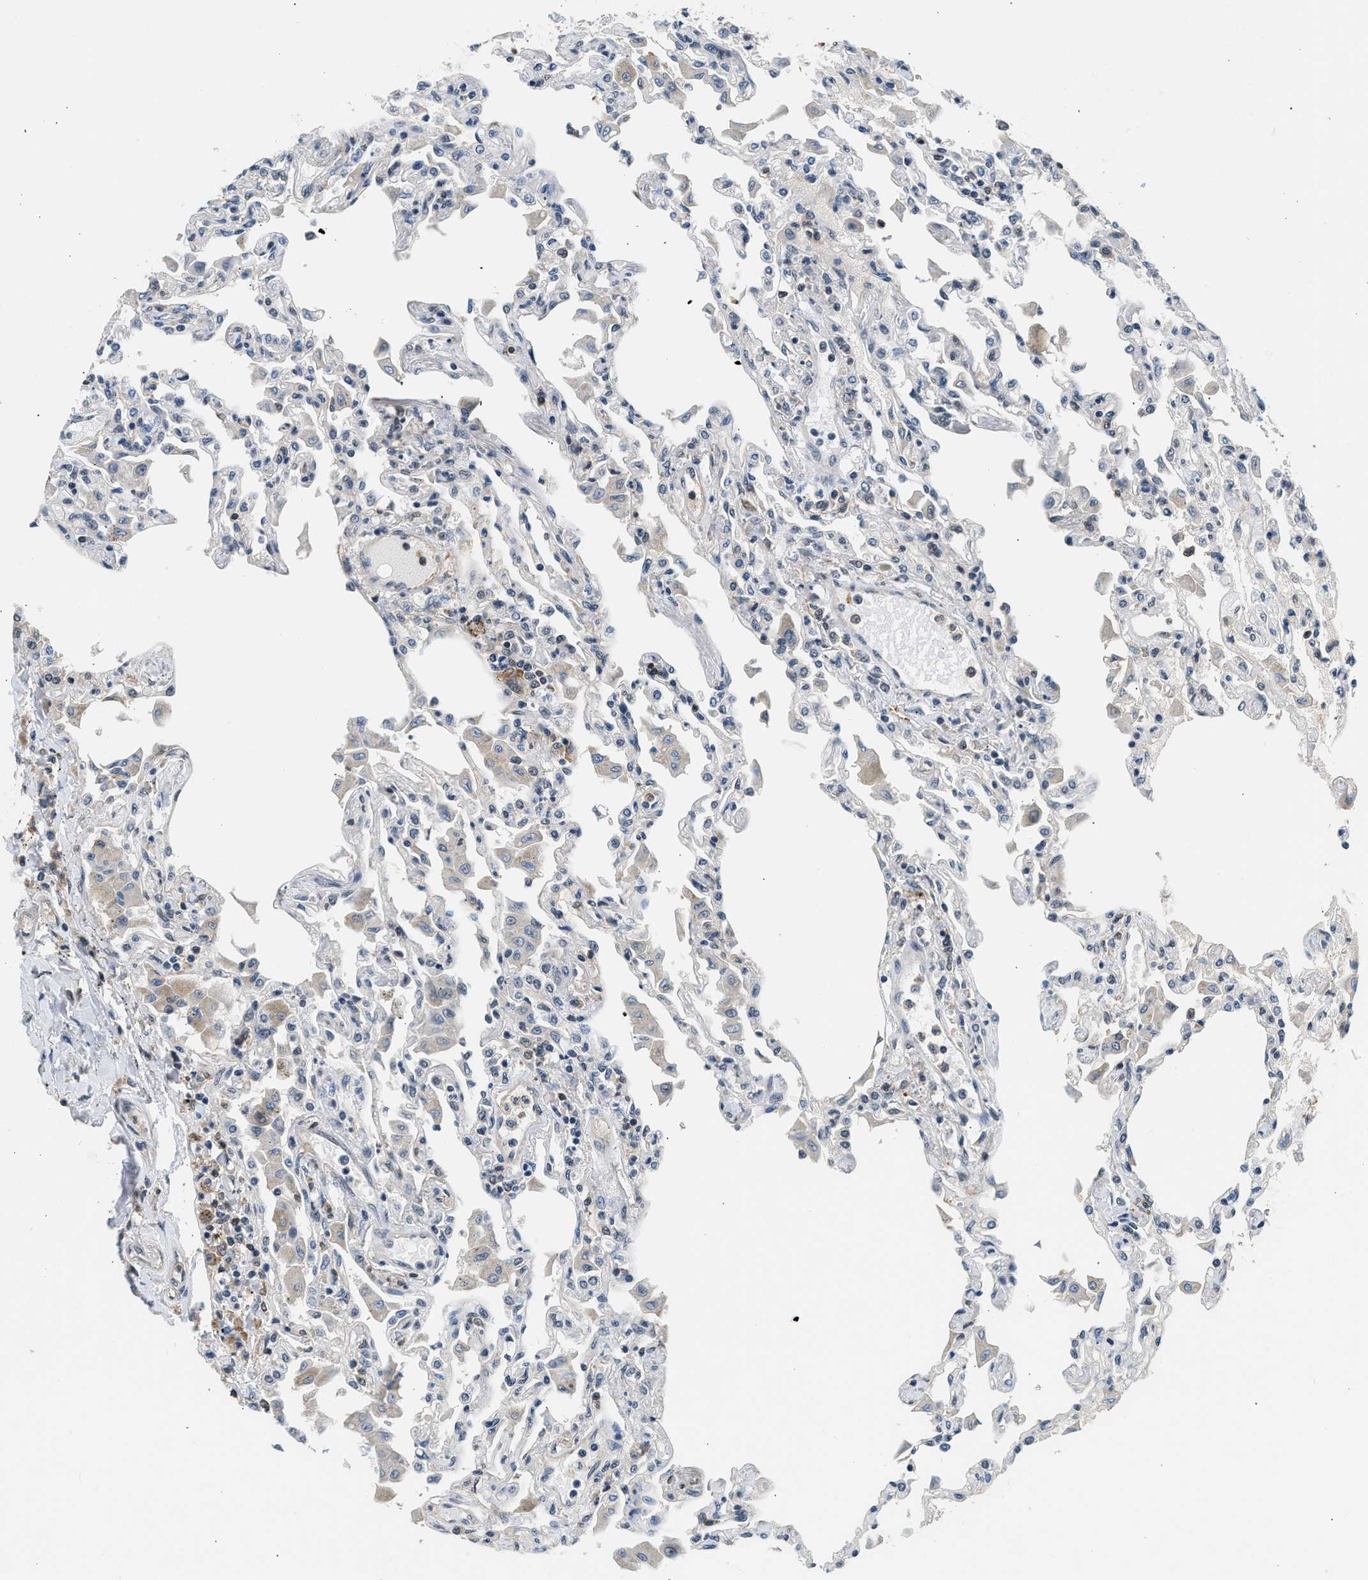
{"staining": {"intensity": "moderate", "quantity": "<25%", "location": "nuclear"}, "tissue": "lung", "cell_type": "Alveolar cells", "image_type": "normal", "snomed": [{"axis": "morphology", "description": "Normal tissue, NOS"}, {"axis": "topography", "description": "Bronchus"}, {"axis": "topography", "description": "Lung"}], "caption": "Immunohistochemistry micrograph of unremarkable human lung stained for a protein (brown), which shows low levels of moderate nuclear positivity in about <25% of alveolar cells.", "gene": "MTMR1", "patient": {"sex": "female", "age": 49}}